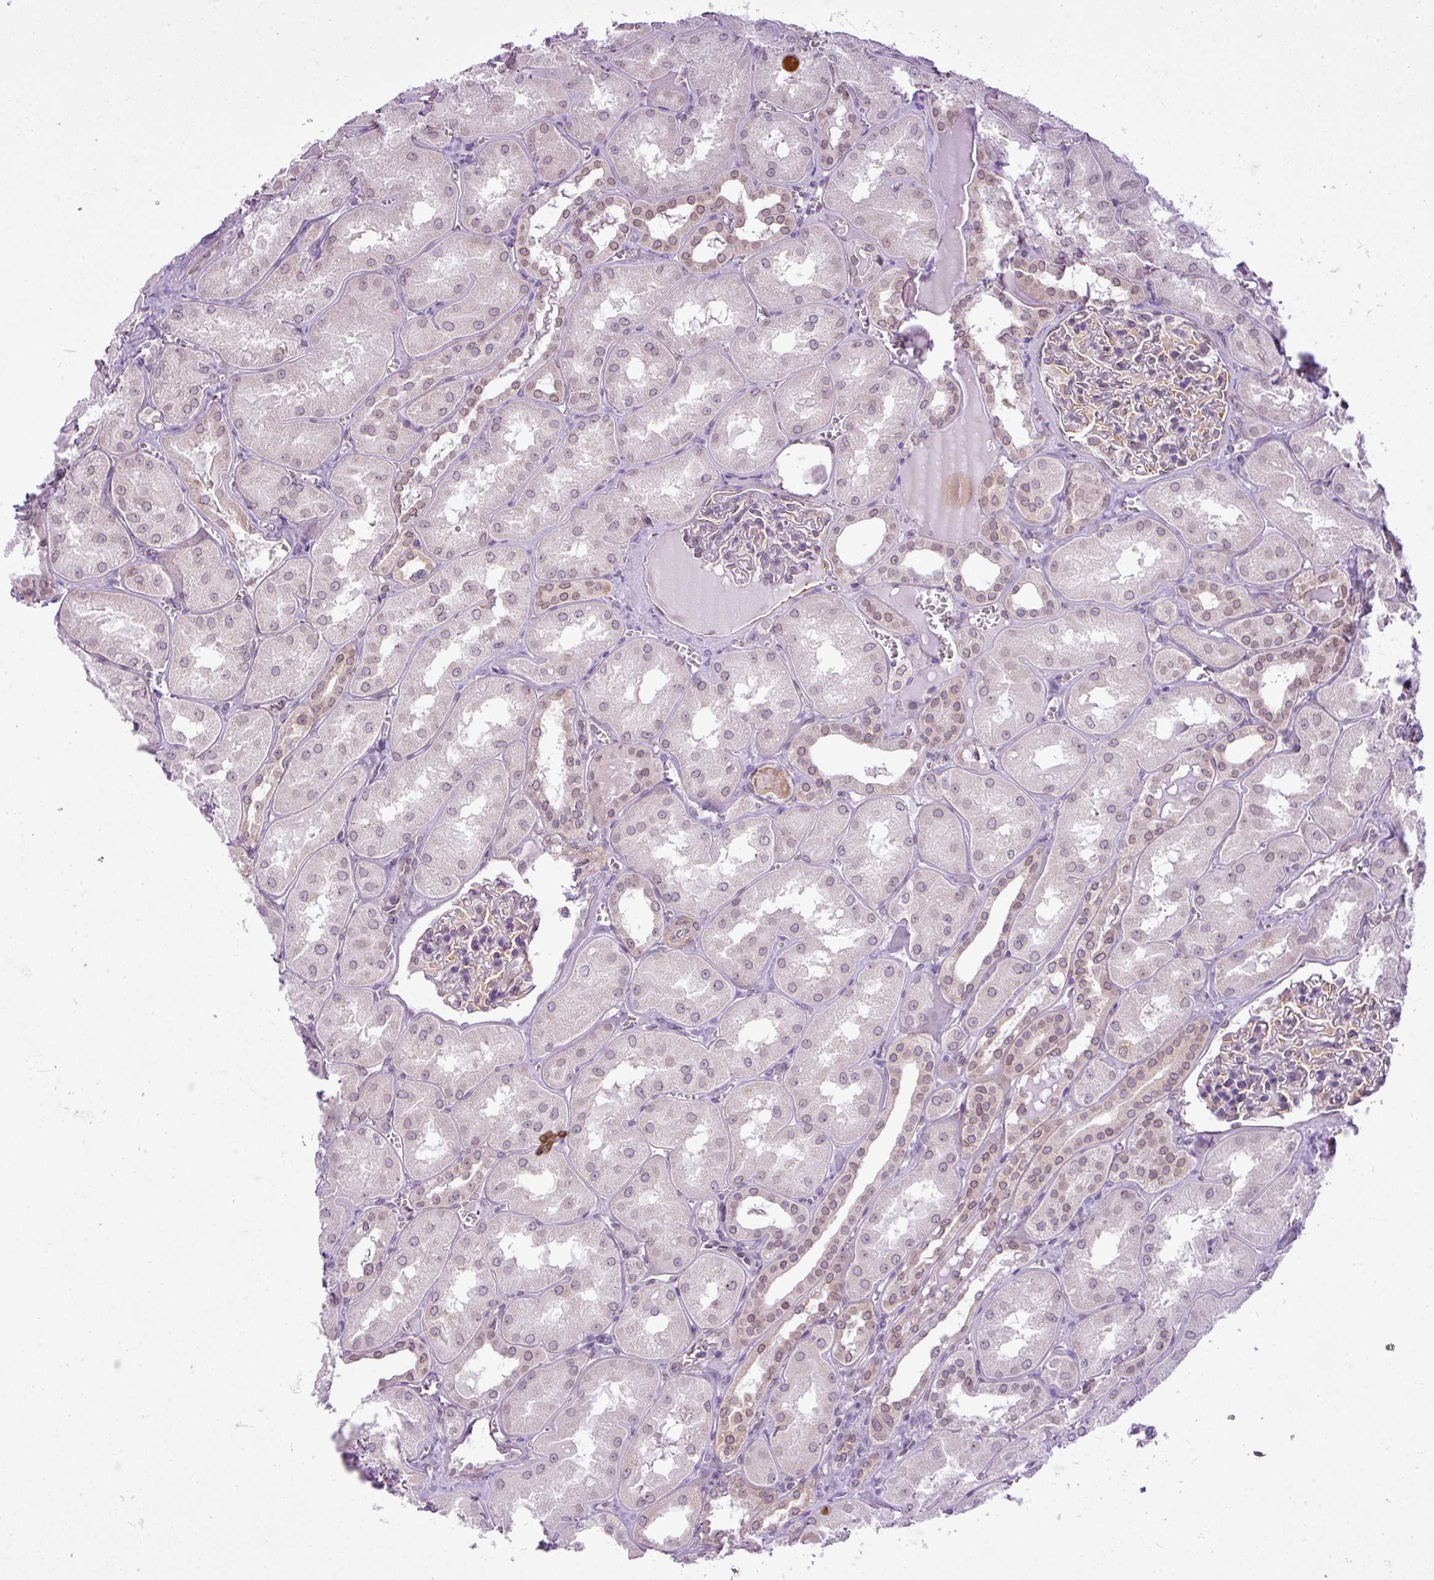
{"staining": {"intensity": "moderate", "quantity": "<25%", "location": "cytoplasmic/membranous"}, "tissue": "kidney", "cell_type": "Cells in glomeruli", "image_type": "normal", "snomed": [{"axis": "morphology", "description": "Normal tissue, NOS"}, {"axis": "topography", "description": "Kidney"}], "caption": "Immunohistochemical staining of unremarkable human kidney reveals moderate cytoplasmic/membranous protein expression in approximately <25% of cells in glomeruli. The staining was performed using DAB to visualize the protein expression in brown, while the nuclei were stained in blue with hematoxylin (Magnification: 20x).", "gene": "COX18", "patient": {"sex": "male", "age": 61}}